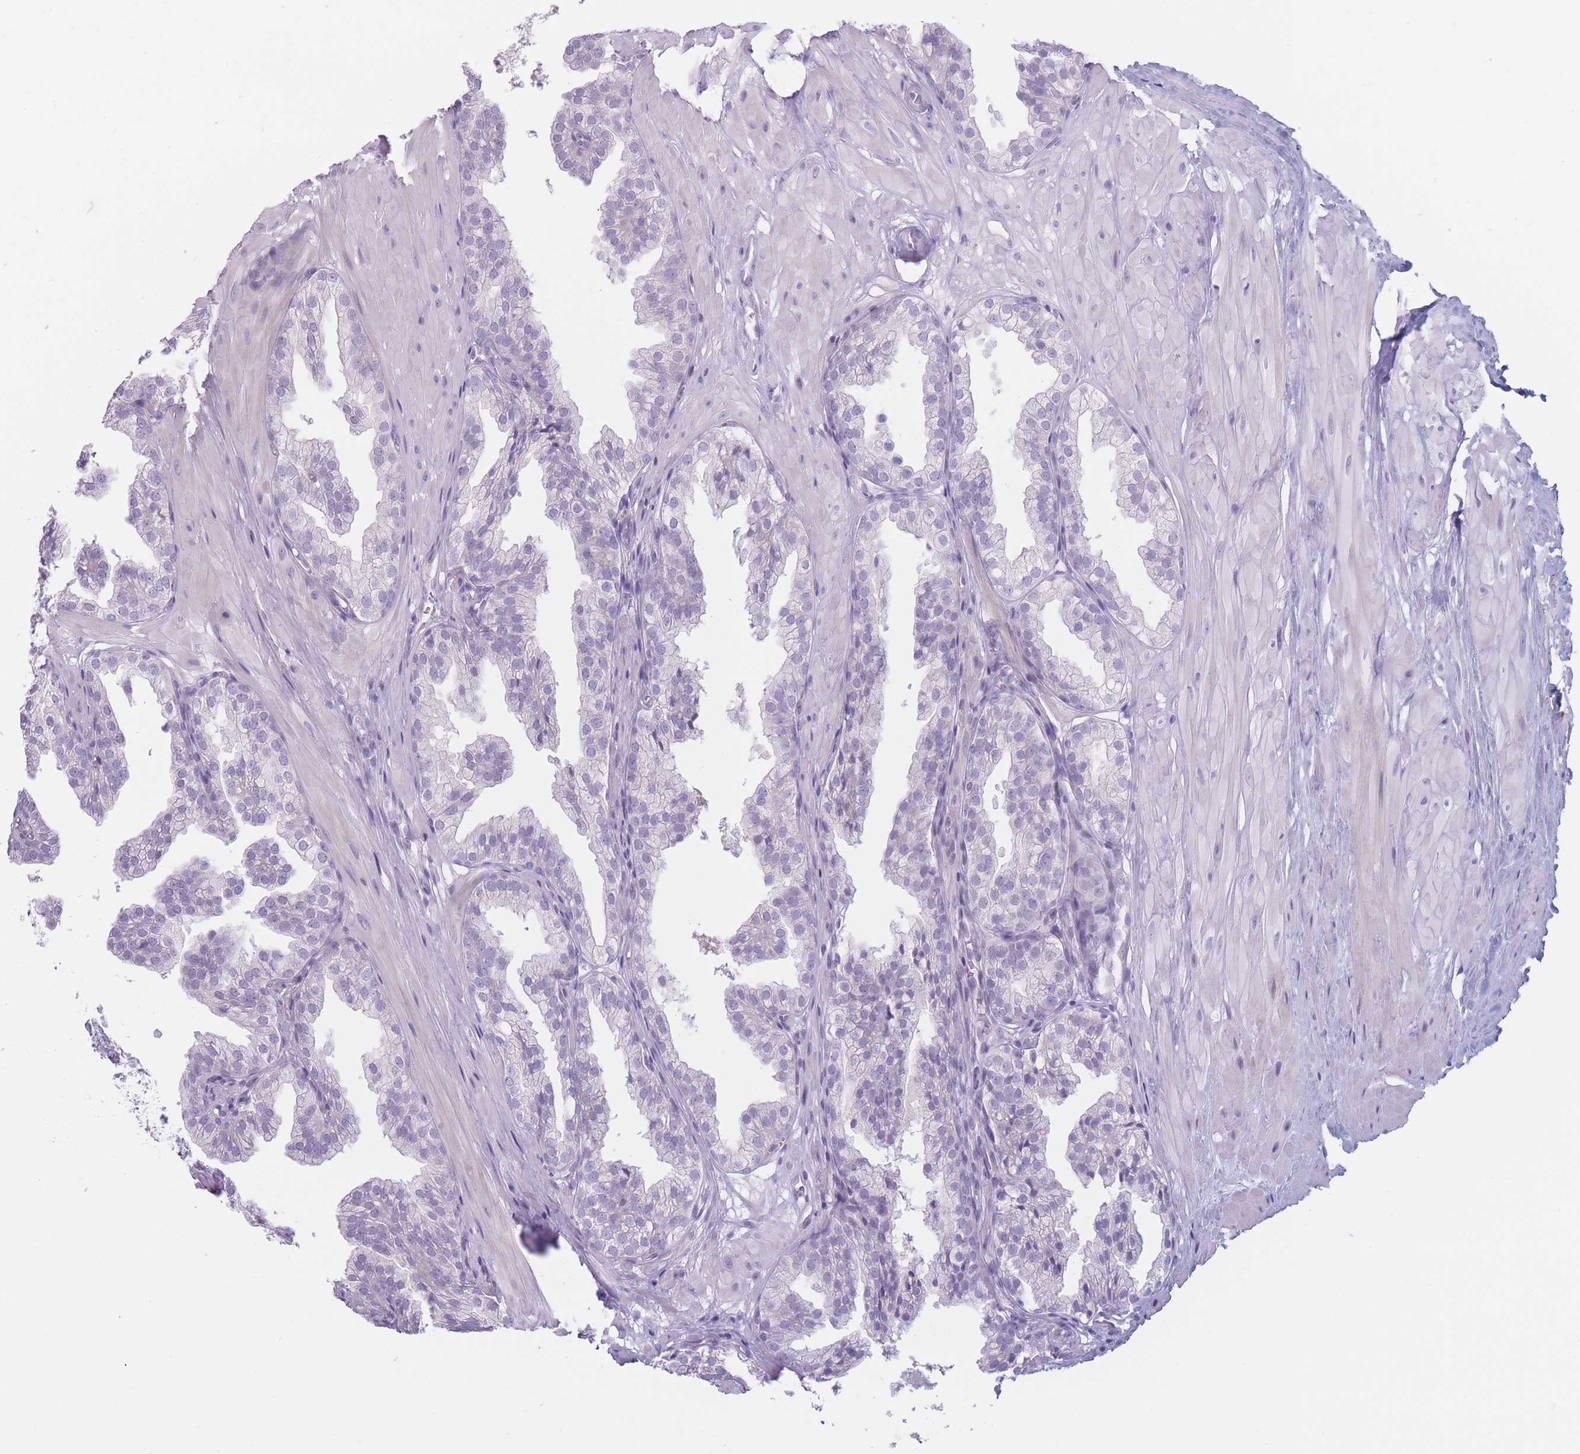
{"staining": {"intensity": "negative", "quantity": "none", "location": "none"}, "tissue": "prostate", "cell_type": "Glandular cells", "image_type": "normal", "snomed": [{"axis": "morphology", "description": "Normal tissue, NOS"}, {"axis": "topography", "description": "Prostate"}, {"axis": "topography", "description": "Peripheral nerve tissue"}], "caption": "The immunohistochemistry (IHC) photomicrograph has no significant expression in glandular cells of prostate. The staining was performed using DAB (3,3'-diaminobenzidine) to visualize the protein expression in brown, while the nuclei were stained in blue with hematoxylin (Magnification: 20x).", "gene": "PLEKHG2", "patient": {"sex": "male", "age": 55}}